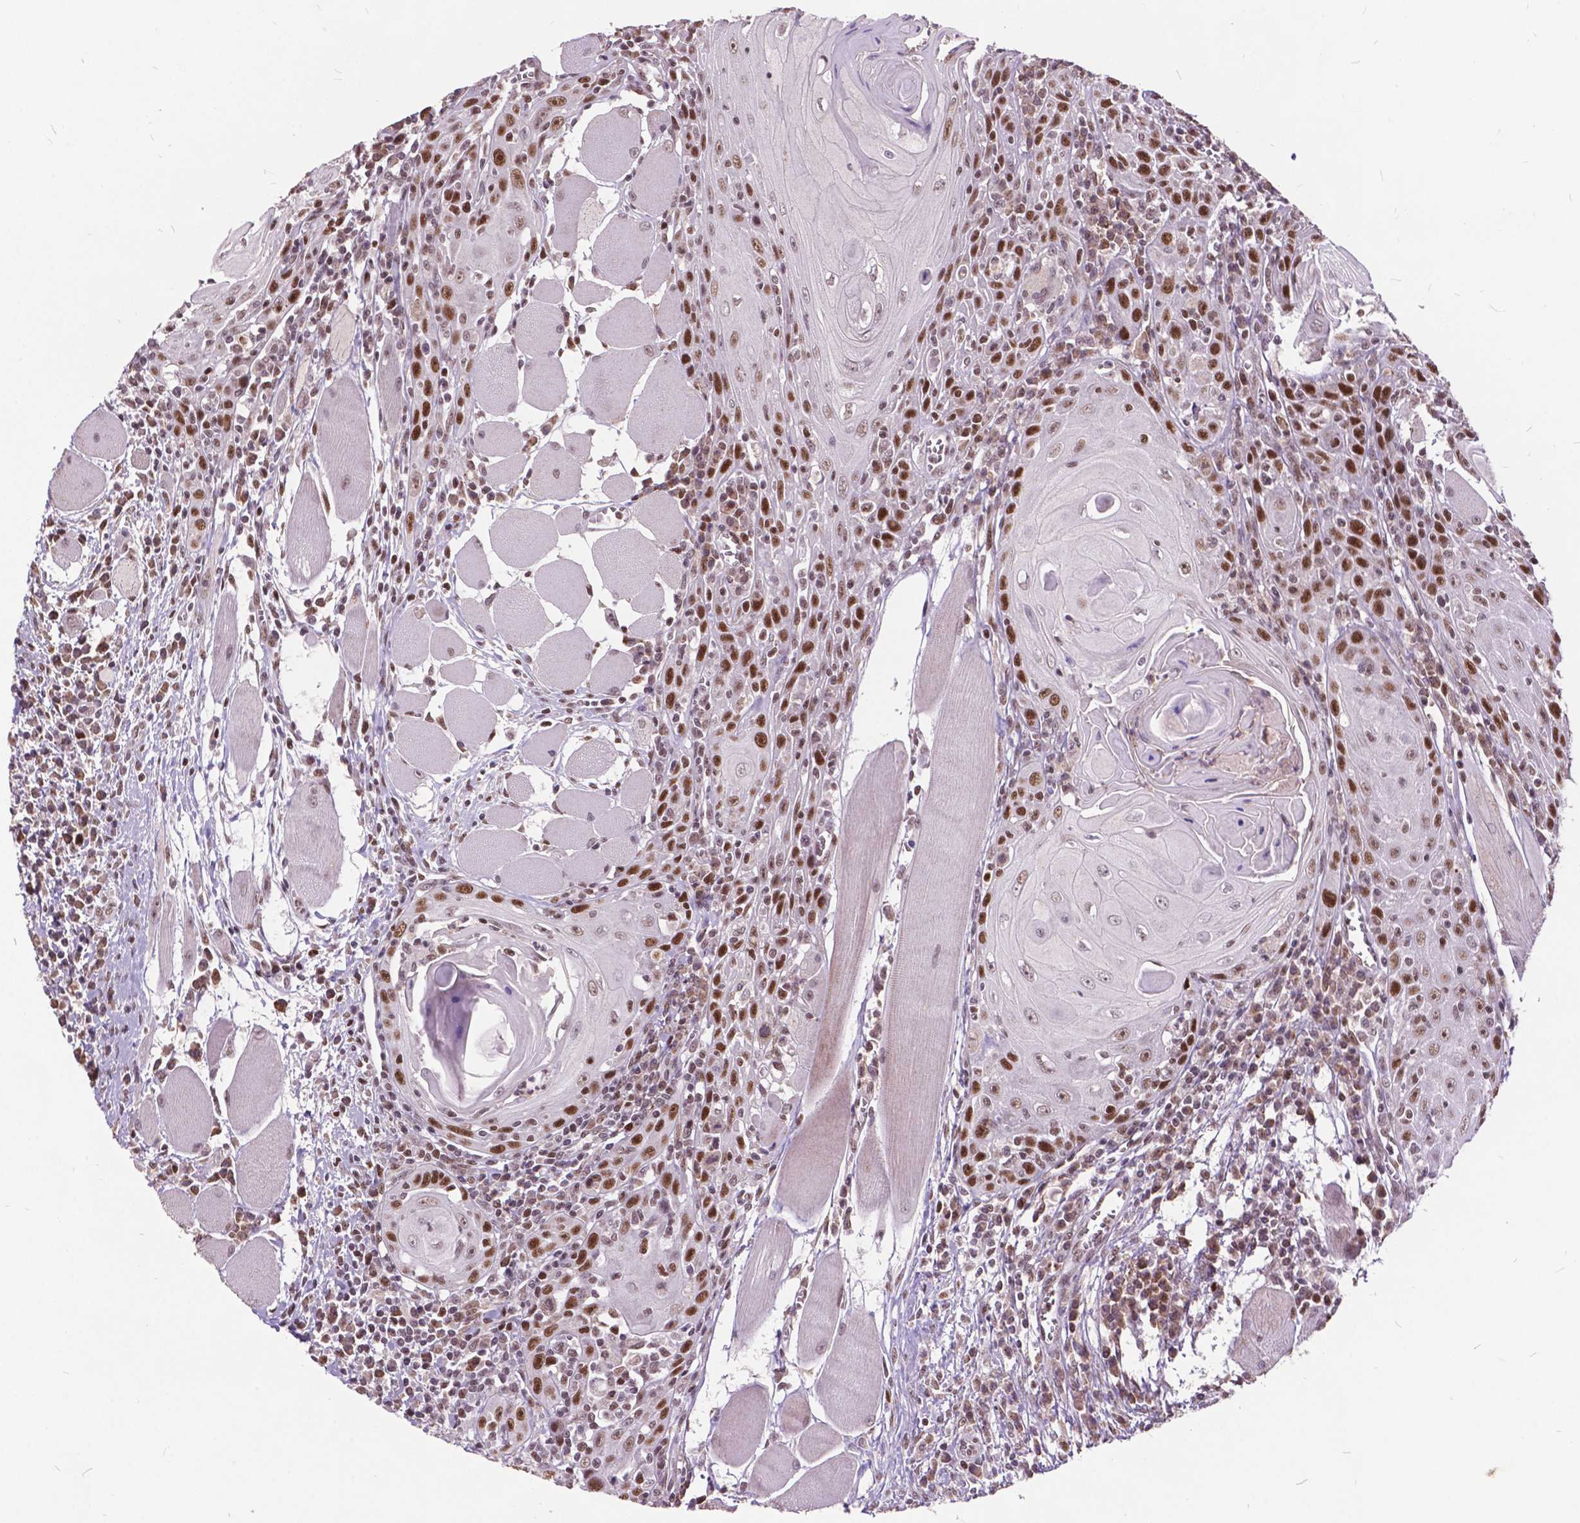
{"staining": {"intensity": "strong", "quantity": "25%-75%", "location": "nuclear"}, "tissue": "head and neck cancer", "cell_type": "Tumor cells", "image_type": "cancer", "snomed": [{"axis": "morphology", "description": "Normal tissue, NOS"}, {"axis": "morphology", "description": "Squamous cell carcinoma, NOS"}, {"axis": "topography", "description": "Oral tissue"}, {"axis": "topography", "description": "Head-Neck"}], "caption": "Brown immunohistochemical staining in human head and neck cancer demonstrates strong nuclear staining in approximately 25%-75% of tumor cells.", "gene": "MSH2", "patient": {"sex": "male", "age": 52}}